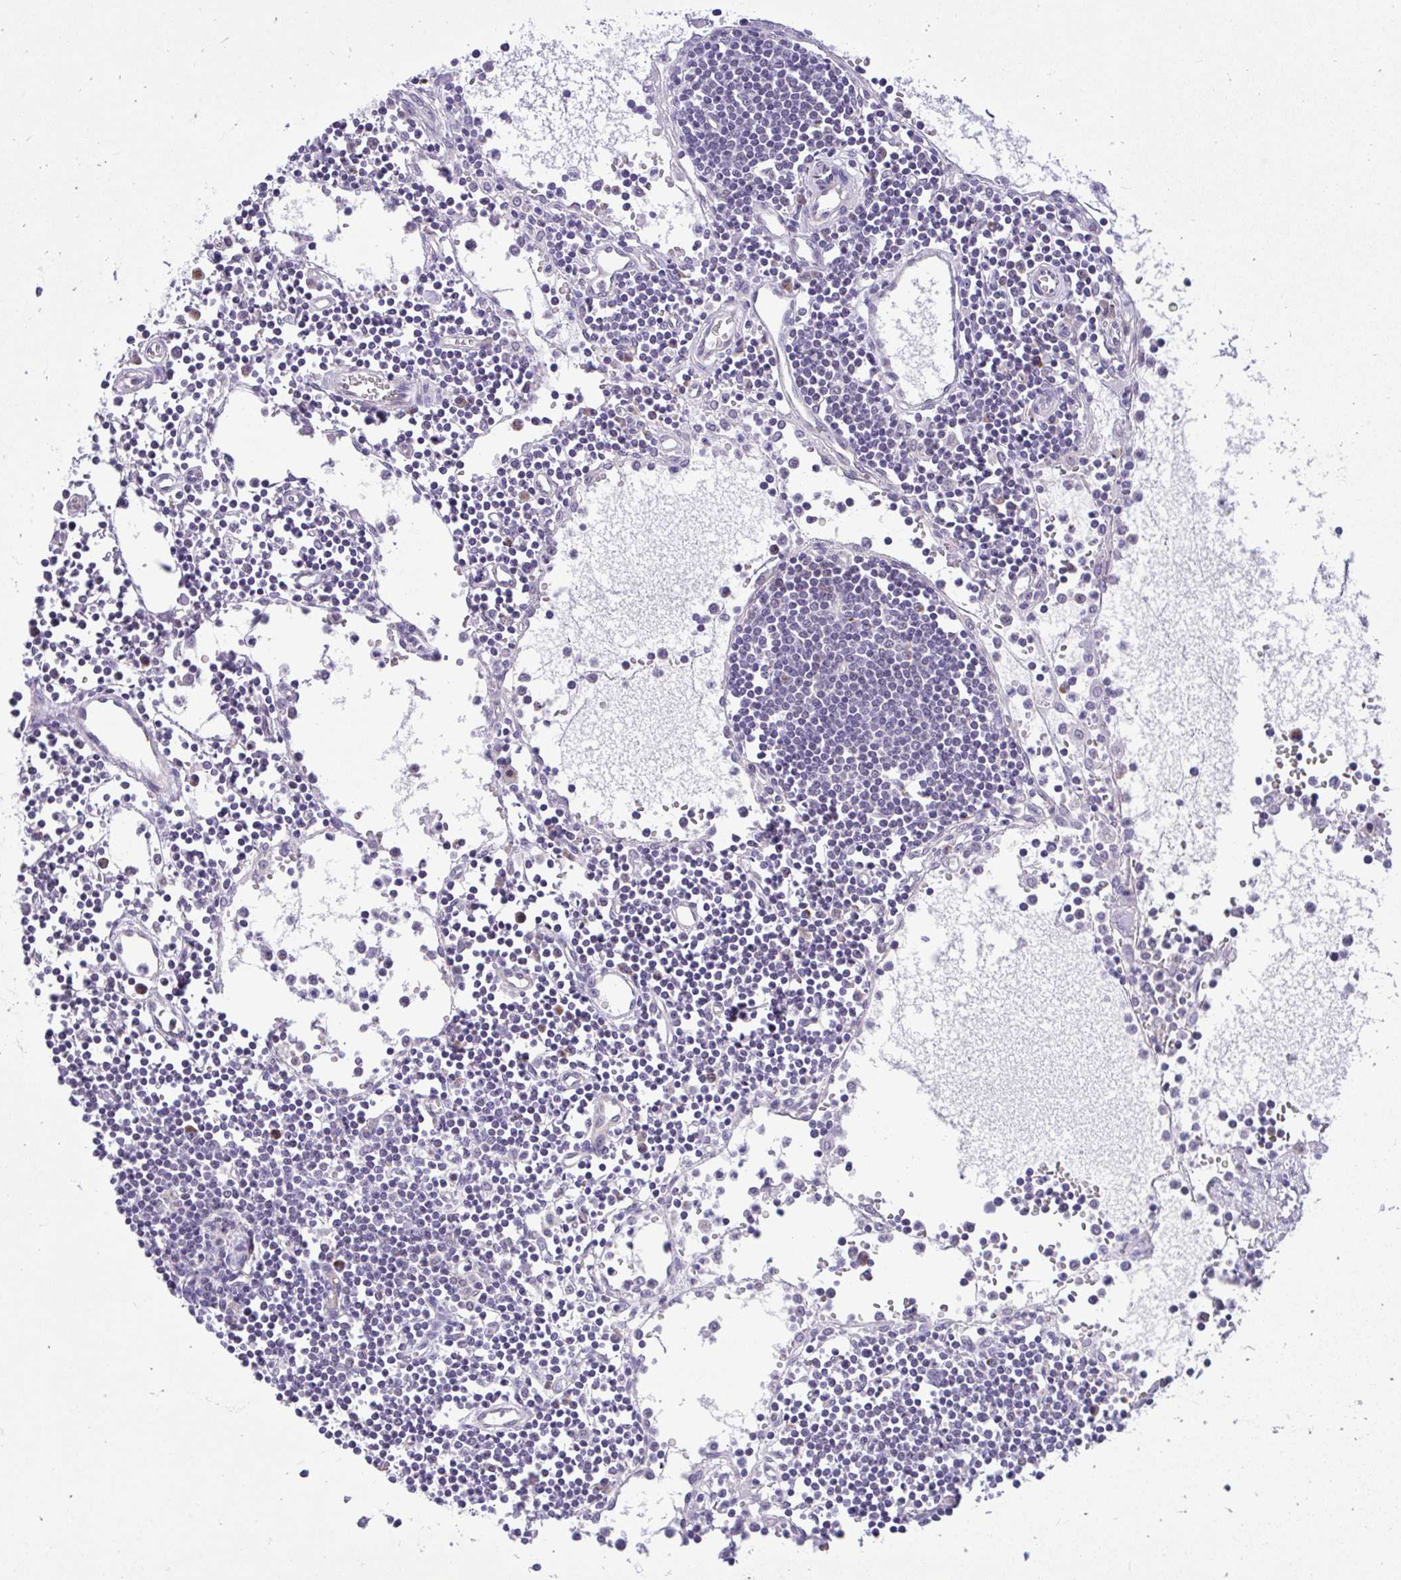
{"staining": {"intensity": "moderate", "quantity": "25%-75%", "location": "cytoplasmic/membranous"}, "tissue": "lymph node", "cell_type": "Germinal center cells", "image_type": "normal", "snomed": [{"axis": "morphology", "description": "Normal tissue, NOS"}, {"axis": "topography", "description": "Lymph node"}], "caption": "Immunohistochemical staining of unremarkable lymph node shows medium levels of moderate cytoplasmic/membranous staining in approximately 25%-75% of germinal center cells. (Brightfield microscopy of DAB IHC at high magnification).", "gene": "PYCR2", "patient": {"sex": "male", "age": 66}}